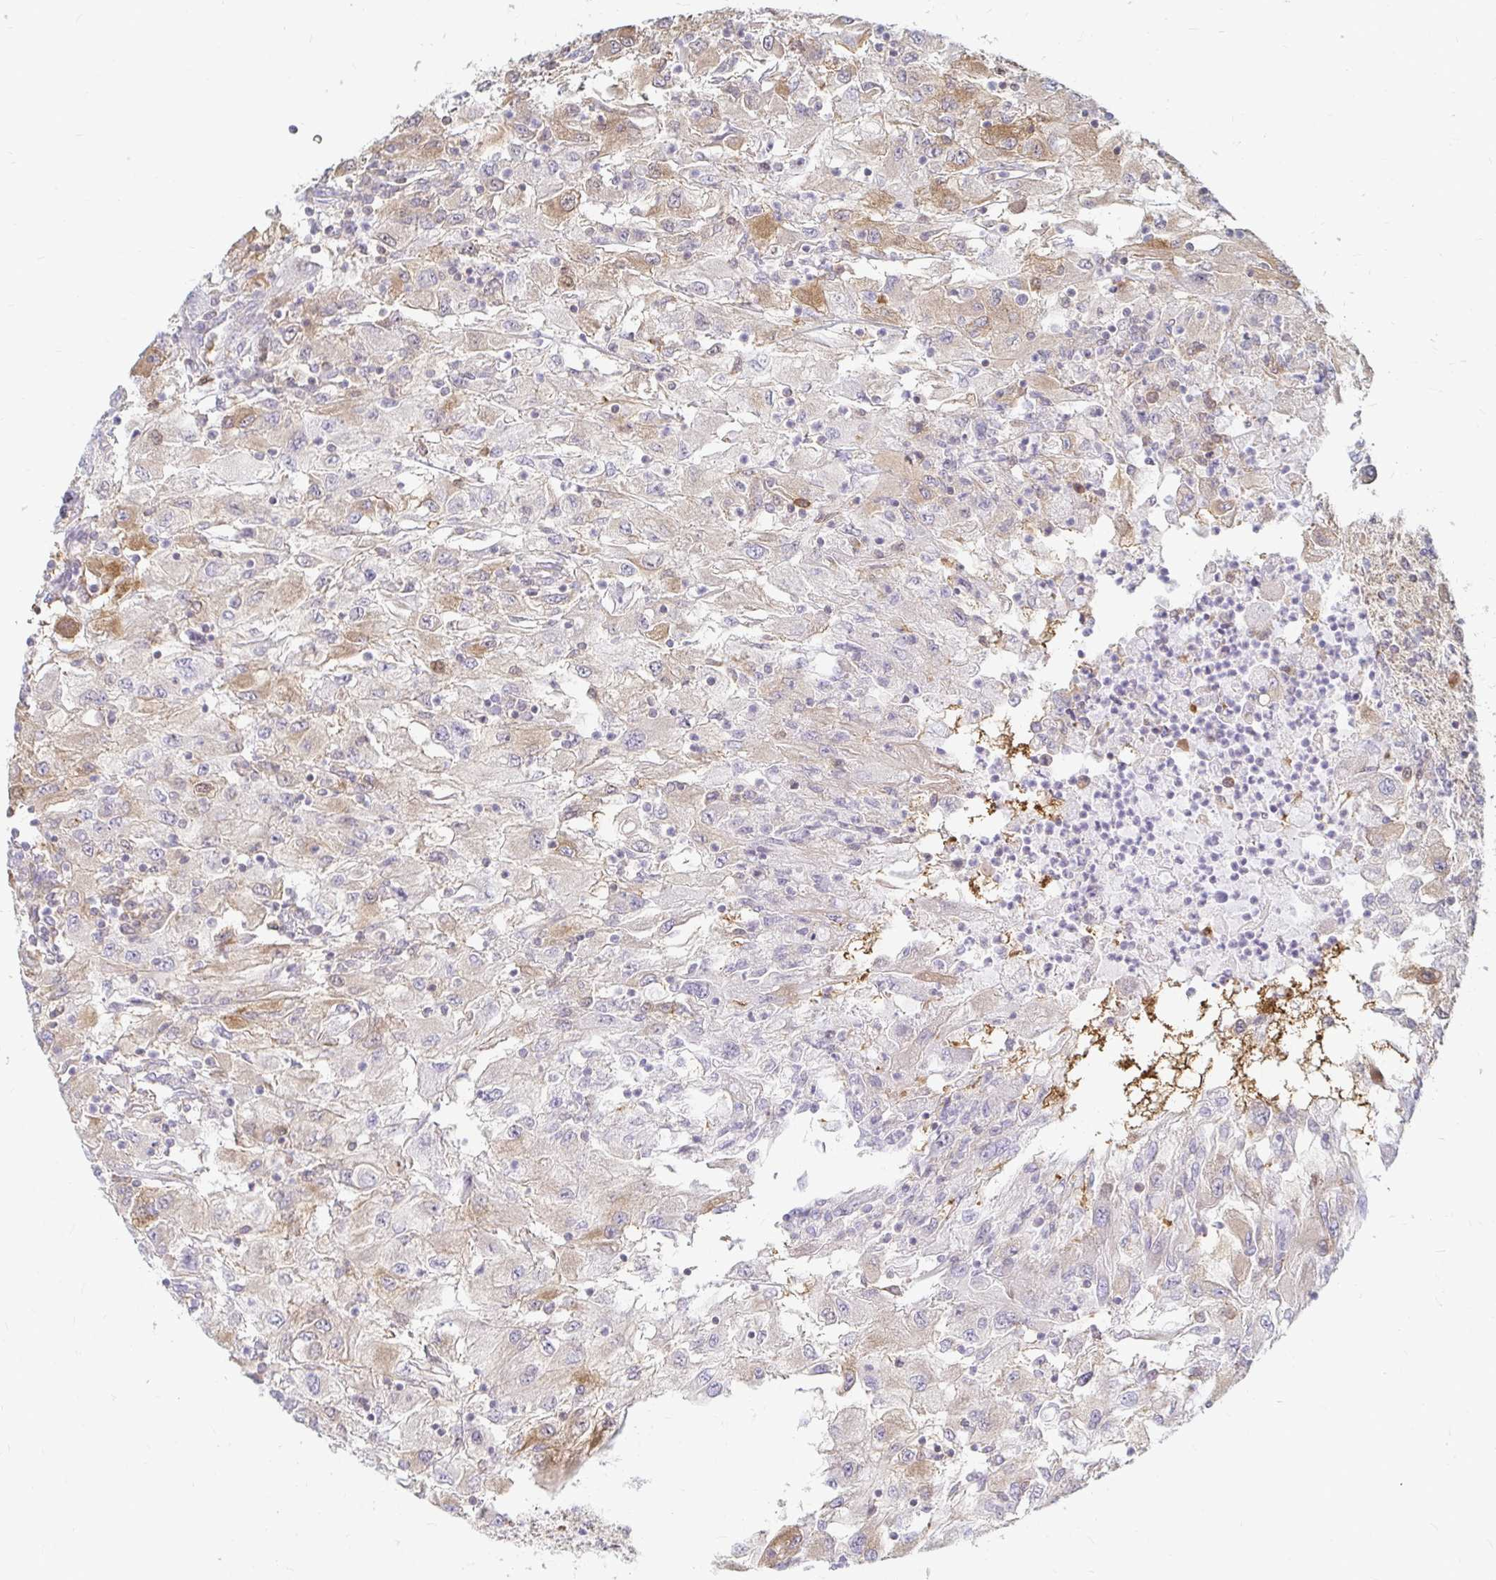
{"staining": {"intensity": "weak", "quantity": "<25%", "location": "cytoplasmic/membranous"}, "tissue": "renal cancer", "cell_type": "Tumor cells", "image_type": "cancer", "snomed": [{"axis": "morphology", "description": "Adenocarcinoma, NOS"}, {"axis": "topography", "description": "Kidney"}], "caption": "Immunohistochemistry (IHC) photomicrograph of neoplastic tissue: human renal adenocarcinoma stained with DAB (3,3'-diaminobenzidine) exhibits no significant protein expression in tumor cells.", "gene": "CAST", "patient": {"sex": "female", "age": 67}}